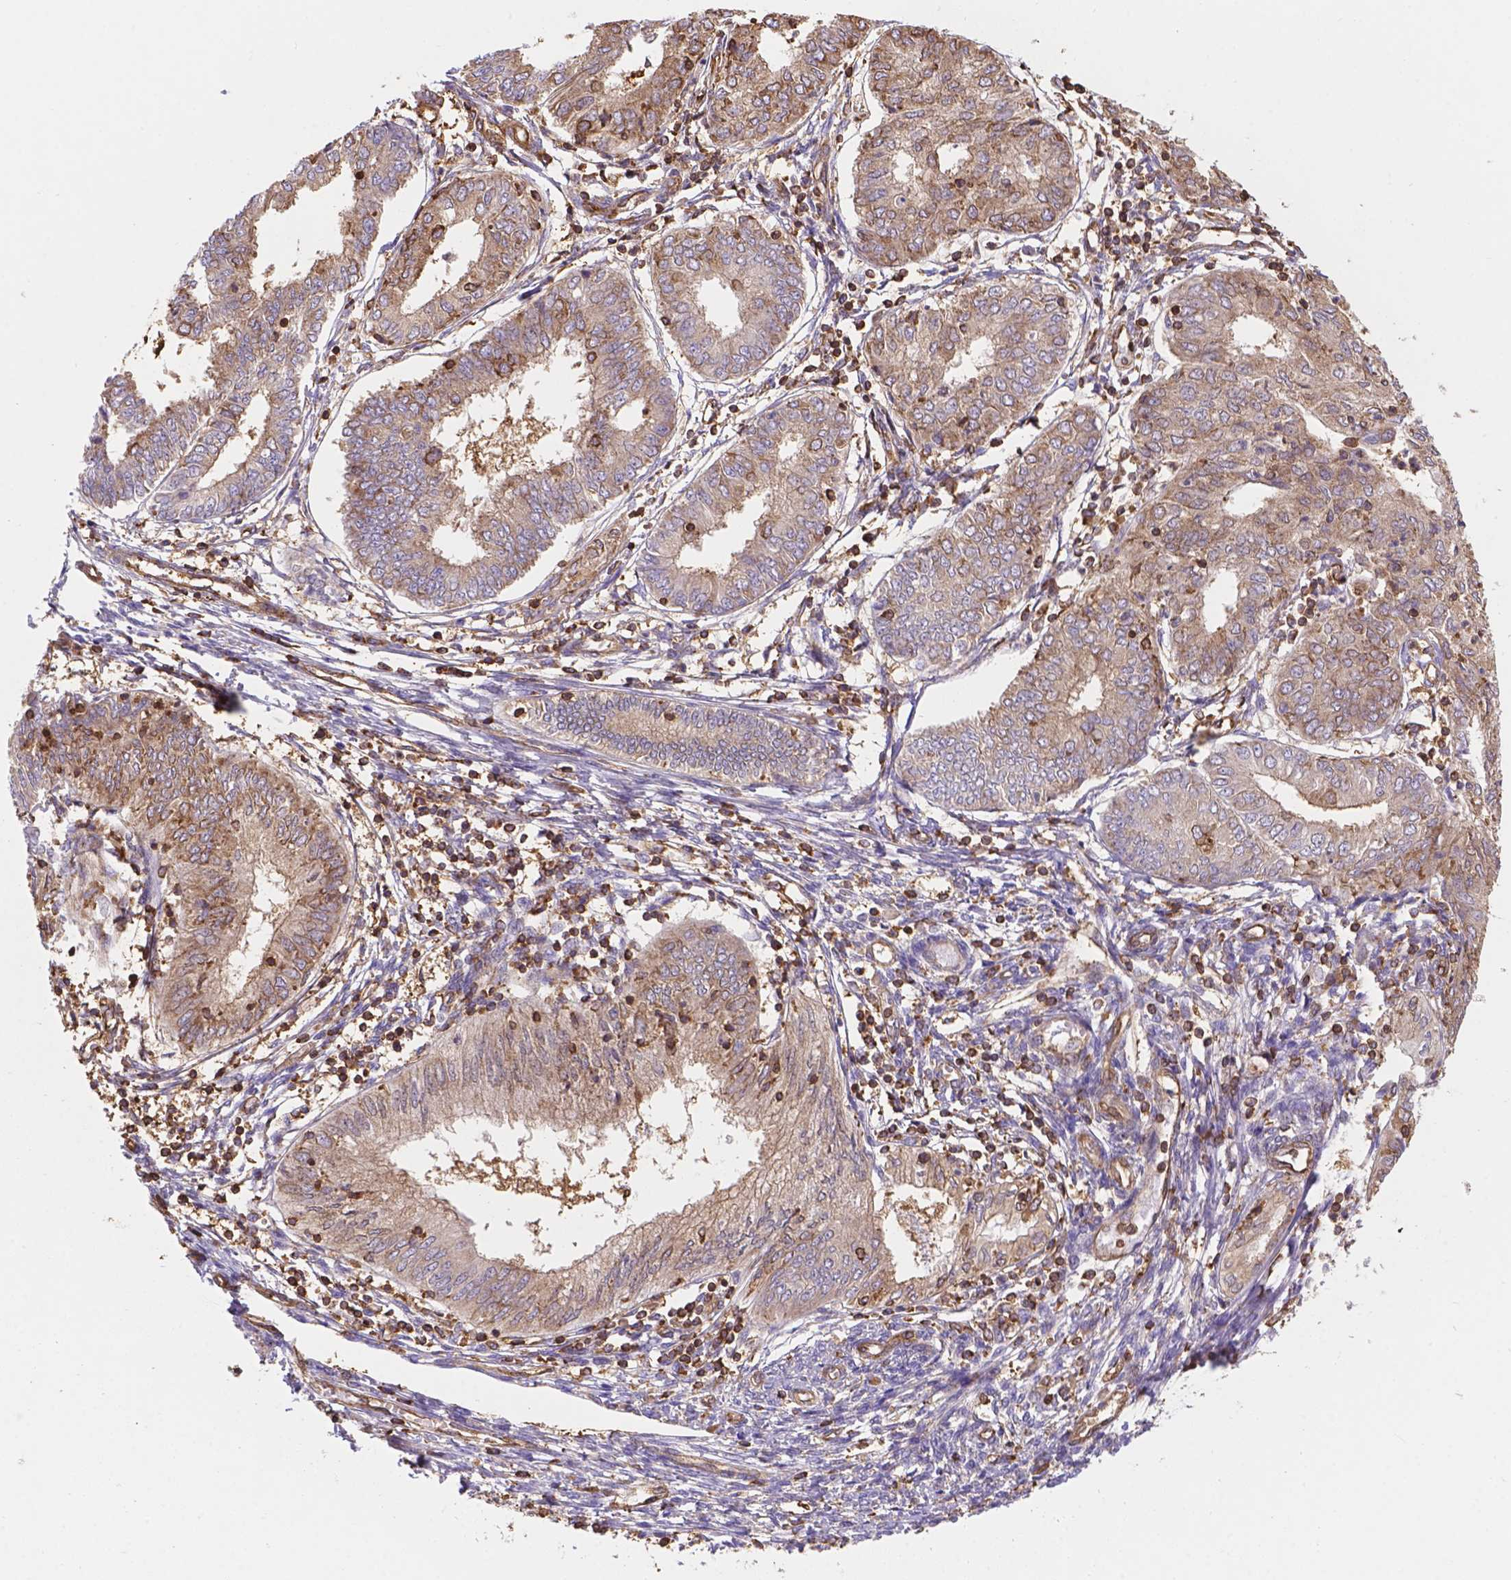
{"staining": {"intensity": "weak", "quantity": ">75%", "location": "cytoplasmic/membranous"}, "tissue": "endometrial cancer", "cell_type": "Tumor cells", "image_type": "cancer", "snomed": [{"axis": "morphology", "description": "Adenocarcinoma, NOS"}, {"axis": "topography", "description": "Endometrium"}], "caption": "High-magnification brightfield microscopy of endometrial cancer (adenocarcinoma) stained with DAB (3,3'-diaminobenzidine) (brown) and counterstained with hematoxylin (blue). tumor cells exhibit weak cytoplasmic/membranous staining is identified in about>75% of cells.", "gene": "DMWD", "patient": {"sex": "female", "age": 68}}